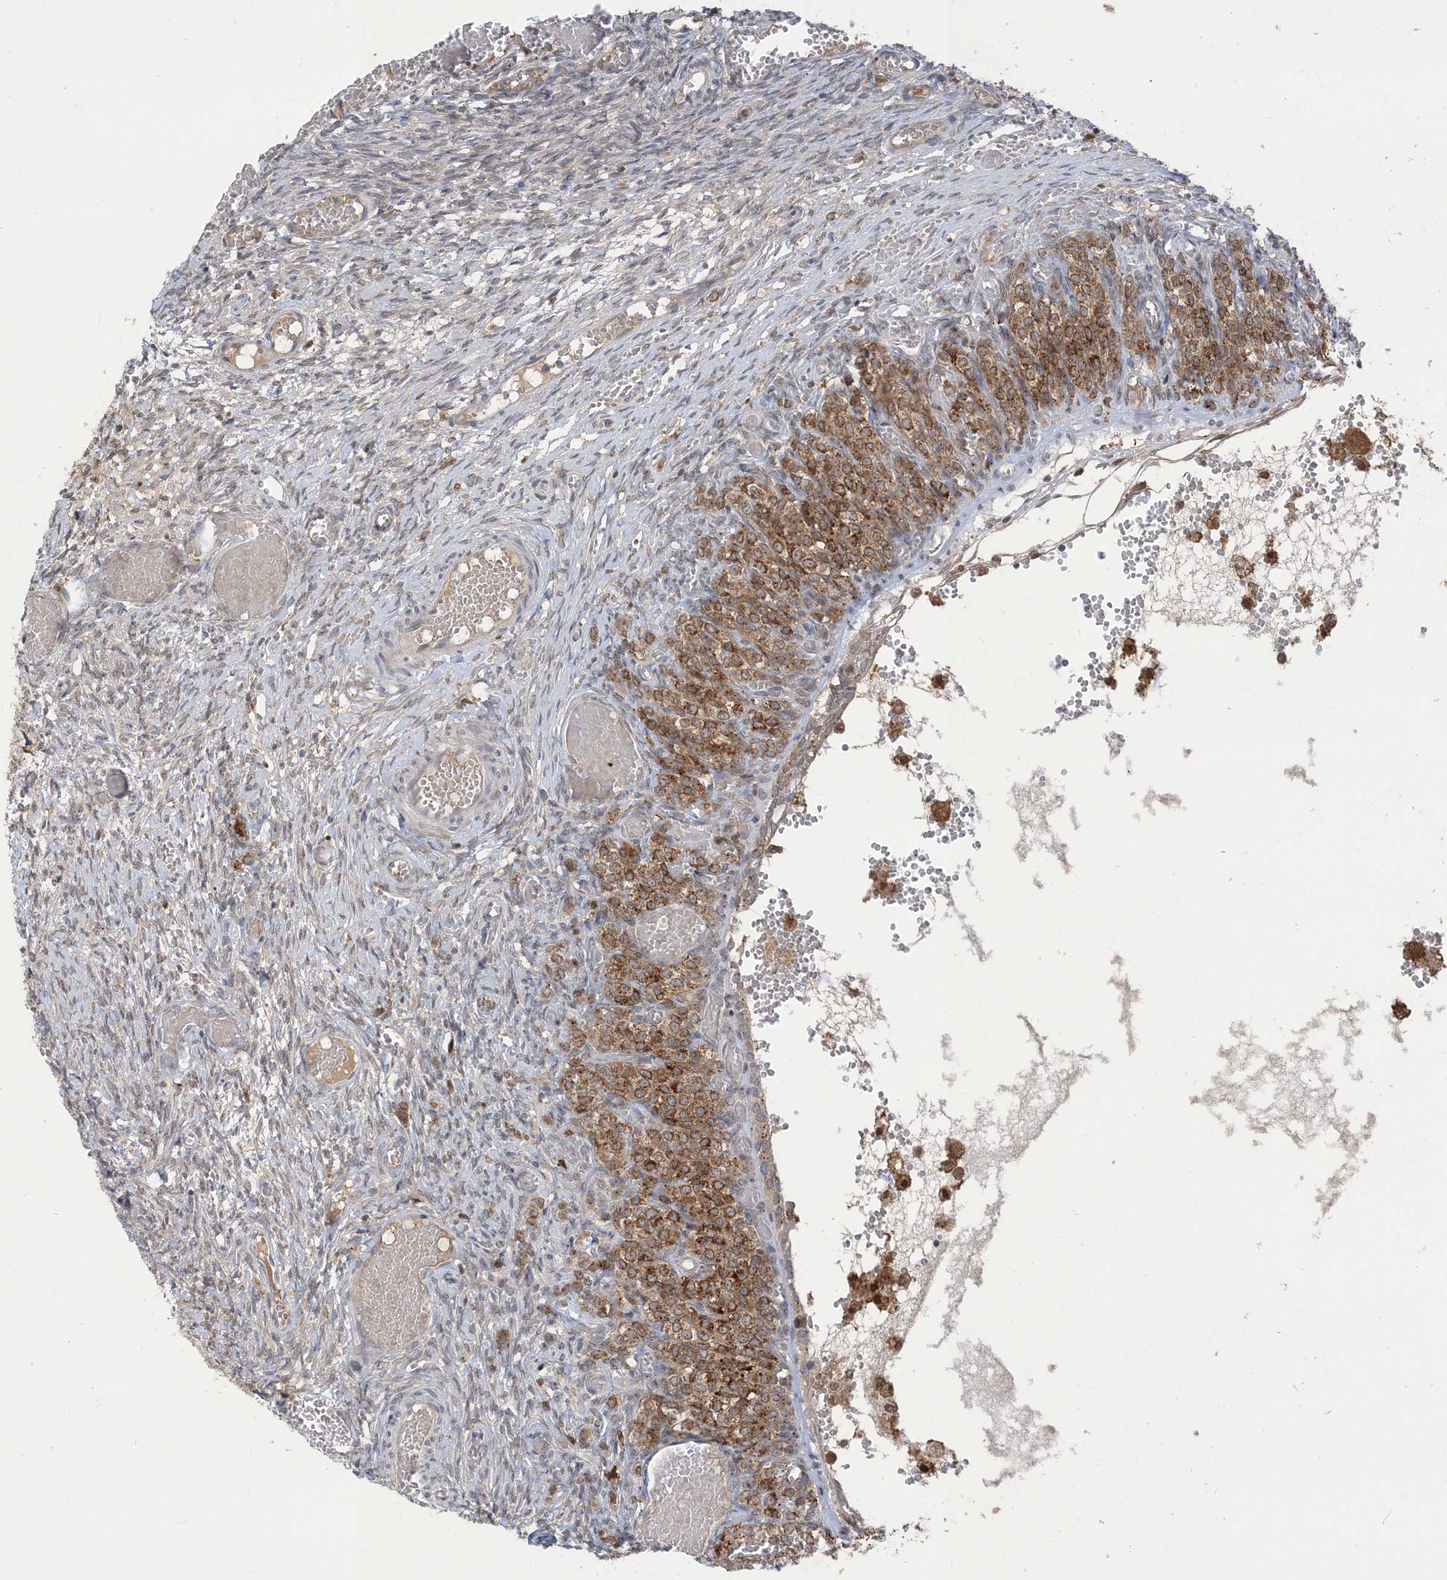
{"staining": {"intensity": "negative", "quantity": "none", "location": "none"}, "tissue": "ovary", "cell_type": "Ovarian stroma cells", "image_type": "normal", "snomed": [{"axis": "morphology", "description": "Adenocarcinoma, NOS"}, {"axis": "topography", "description": "Endometrium"}], "caption": "Ovary was stained to show a protein in brown. There is no significant staining in ovarian stroma cells.", "gene": "NAGK", "patient": {"sex": "female", "age": 32}}